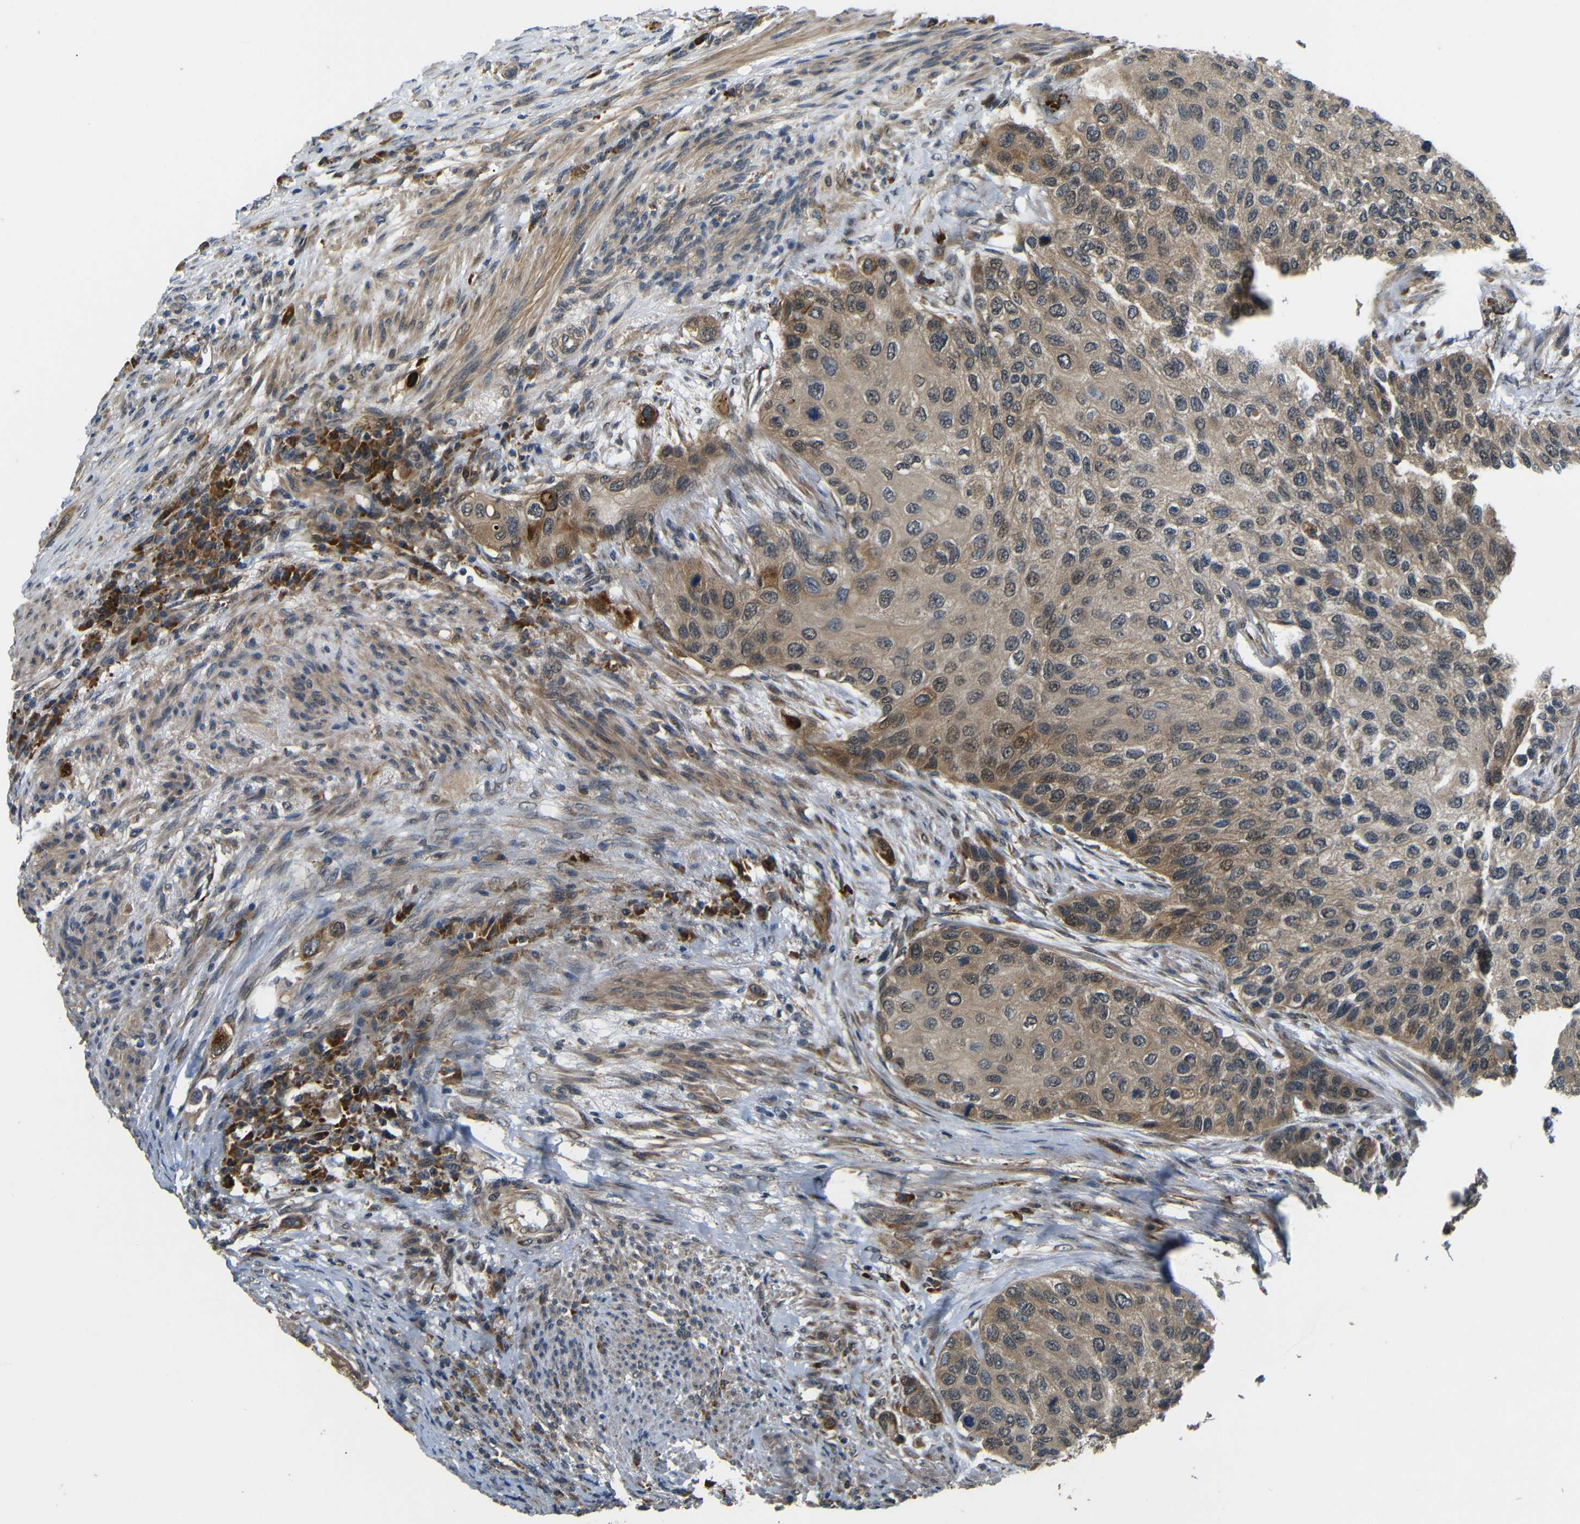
{"staining": {"intensity": "weak", "quantity": ">75%", "location": "cytoplasmic/membranous"}, "tissue": "urothelial cancer", "cell_type": "Tumor cells", "image_type": "cancer", "snomed": [{"axis": "morphology", "description": "Urothelial carcinoma, High grade"}, {"axis": "topography", "description": "Urinary bladder"}], "caption": "Protein staining of high-grade urothelial carcinoma tissue displays weak cytoplasmic/membranous positivity in about >75% of tumor cells. (DAB (3,3'-diaminobenzidine) IHC, brown staining for protein, blue staining for nuclei).", "gene": "EPHB2", "patient": {"sex": "female", "age": 56}}